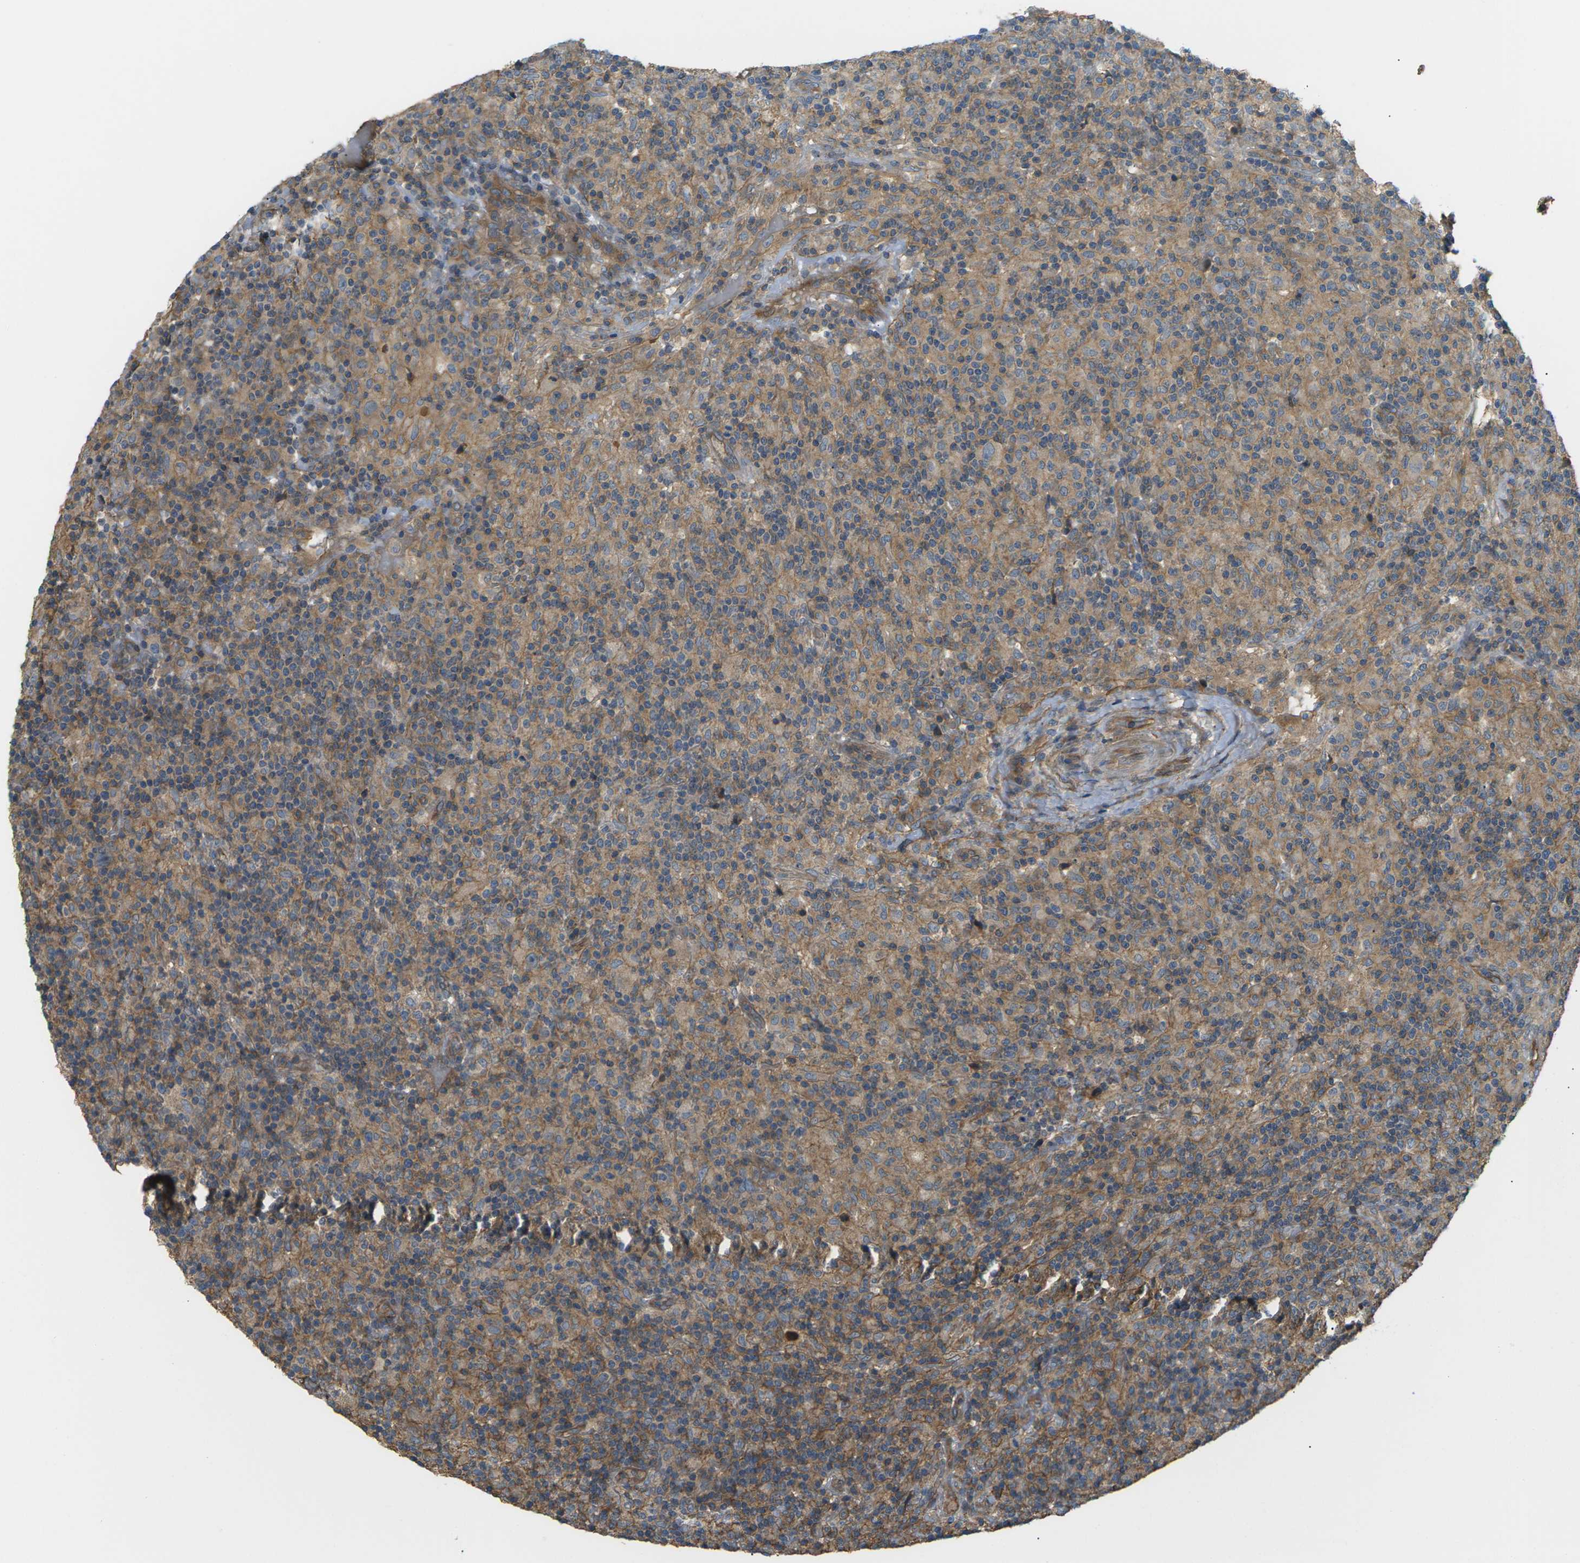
{"staining": {"intensity": "moderate", "quantity": ">75%", "location": "cytoplasmic/membranous"}, "tissue": "lymphoma", "cell_type": "Tumor cells", "image_type": "cancer", "snomed": [{"axis": "morphology", "description": "Hodgkin's disease, NOS"}, {"axis": "topography", "description": "Lymph node"}], "caption": "Moderate cytoplasmic/membranous expression is appreciated in approximately >75% of tumor cells in lymphoma.", "gene": "DDHD2", "patient": {"sex": "male", "age": 70}}